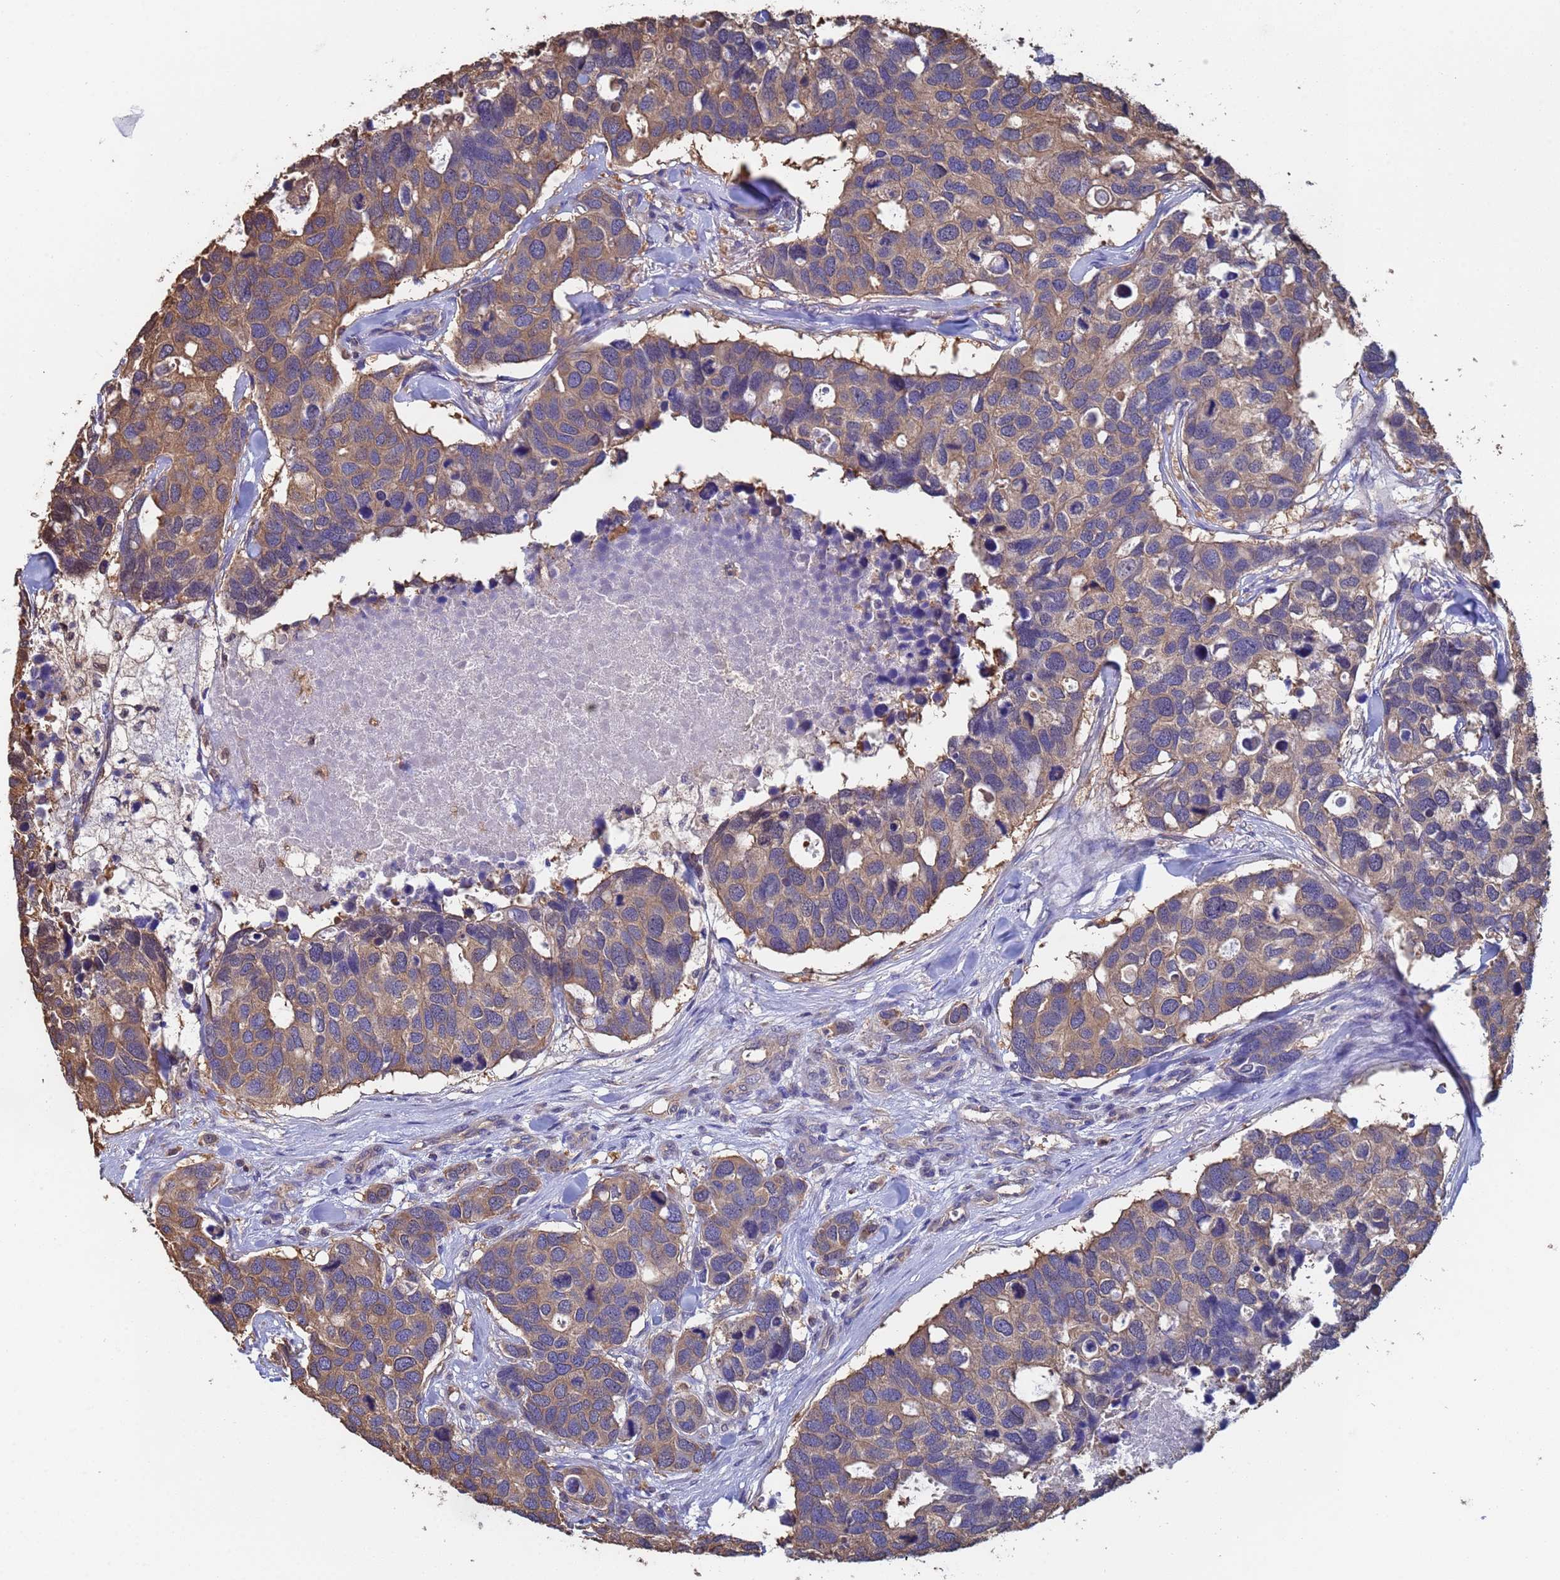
{"staining": {"intensity": "moderate", "quantity": ">75%", "location": "cytoplasmic/membranous"}, "tissue": "breast cancer", "cell_type": "Tumor cells", "image_type": "cancer", "snomed": [{"axis": "morphology", "description": "Duct carcinoma"}, {"axis": "topography", "description": "Breast"}], "caption": "Invasive ductal carcinoma (breast) tissue reveals moderate cytoplasmic/membranous staining in approximately >75% of tumor cells, visualized by immunohistochemistry.", "gene": "FAM25A", "patient": {"sex": "female", "age": 83}}